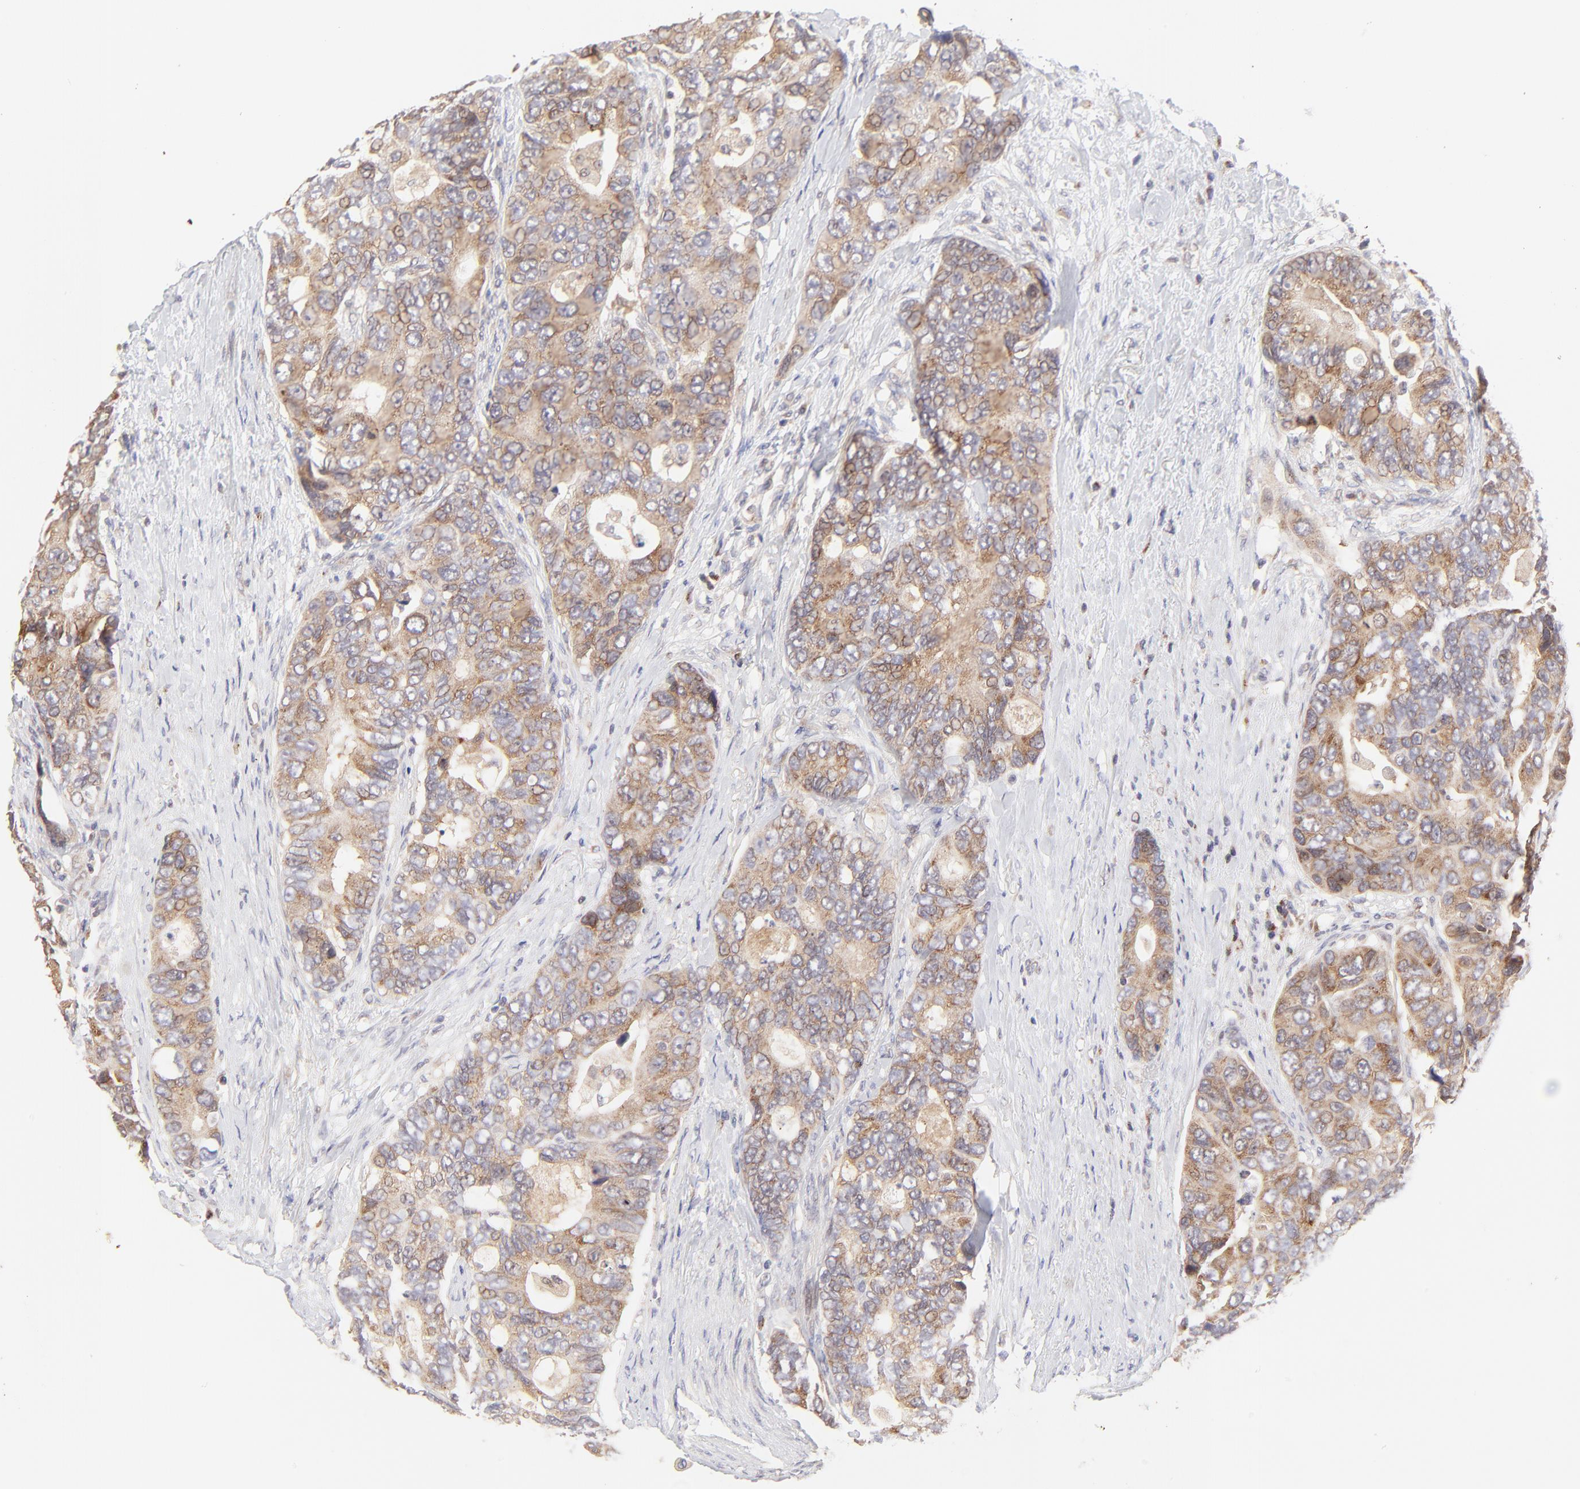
{"staining": {"intensity": "moderate", "quantity": ">75%", "location": "cytoplasmic/membranous"}, "tissue": "colorectal cancer", "cell_type": "Tumor cells", "image_type": "cancer", "snomed": [{"axis": "morphology", "description": "Adenocarcinoma, NOS"}, {"axis": "topography", "description": "Rectum"}], "caption": "Protein analysis of colorectal cancer (adenocarcinoma) tissue reveals moderate cytoplasmic/membranous expression in about >75% of tumor cells. (DAB (3,3'-diaminobenzidine) IHC with brightfield microscopy, high magnification).", "gene": "TNRC6B", "patient": {"sex": "female", "age": 67}}